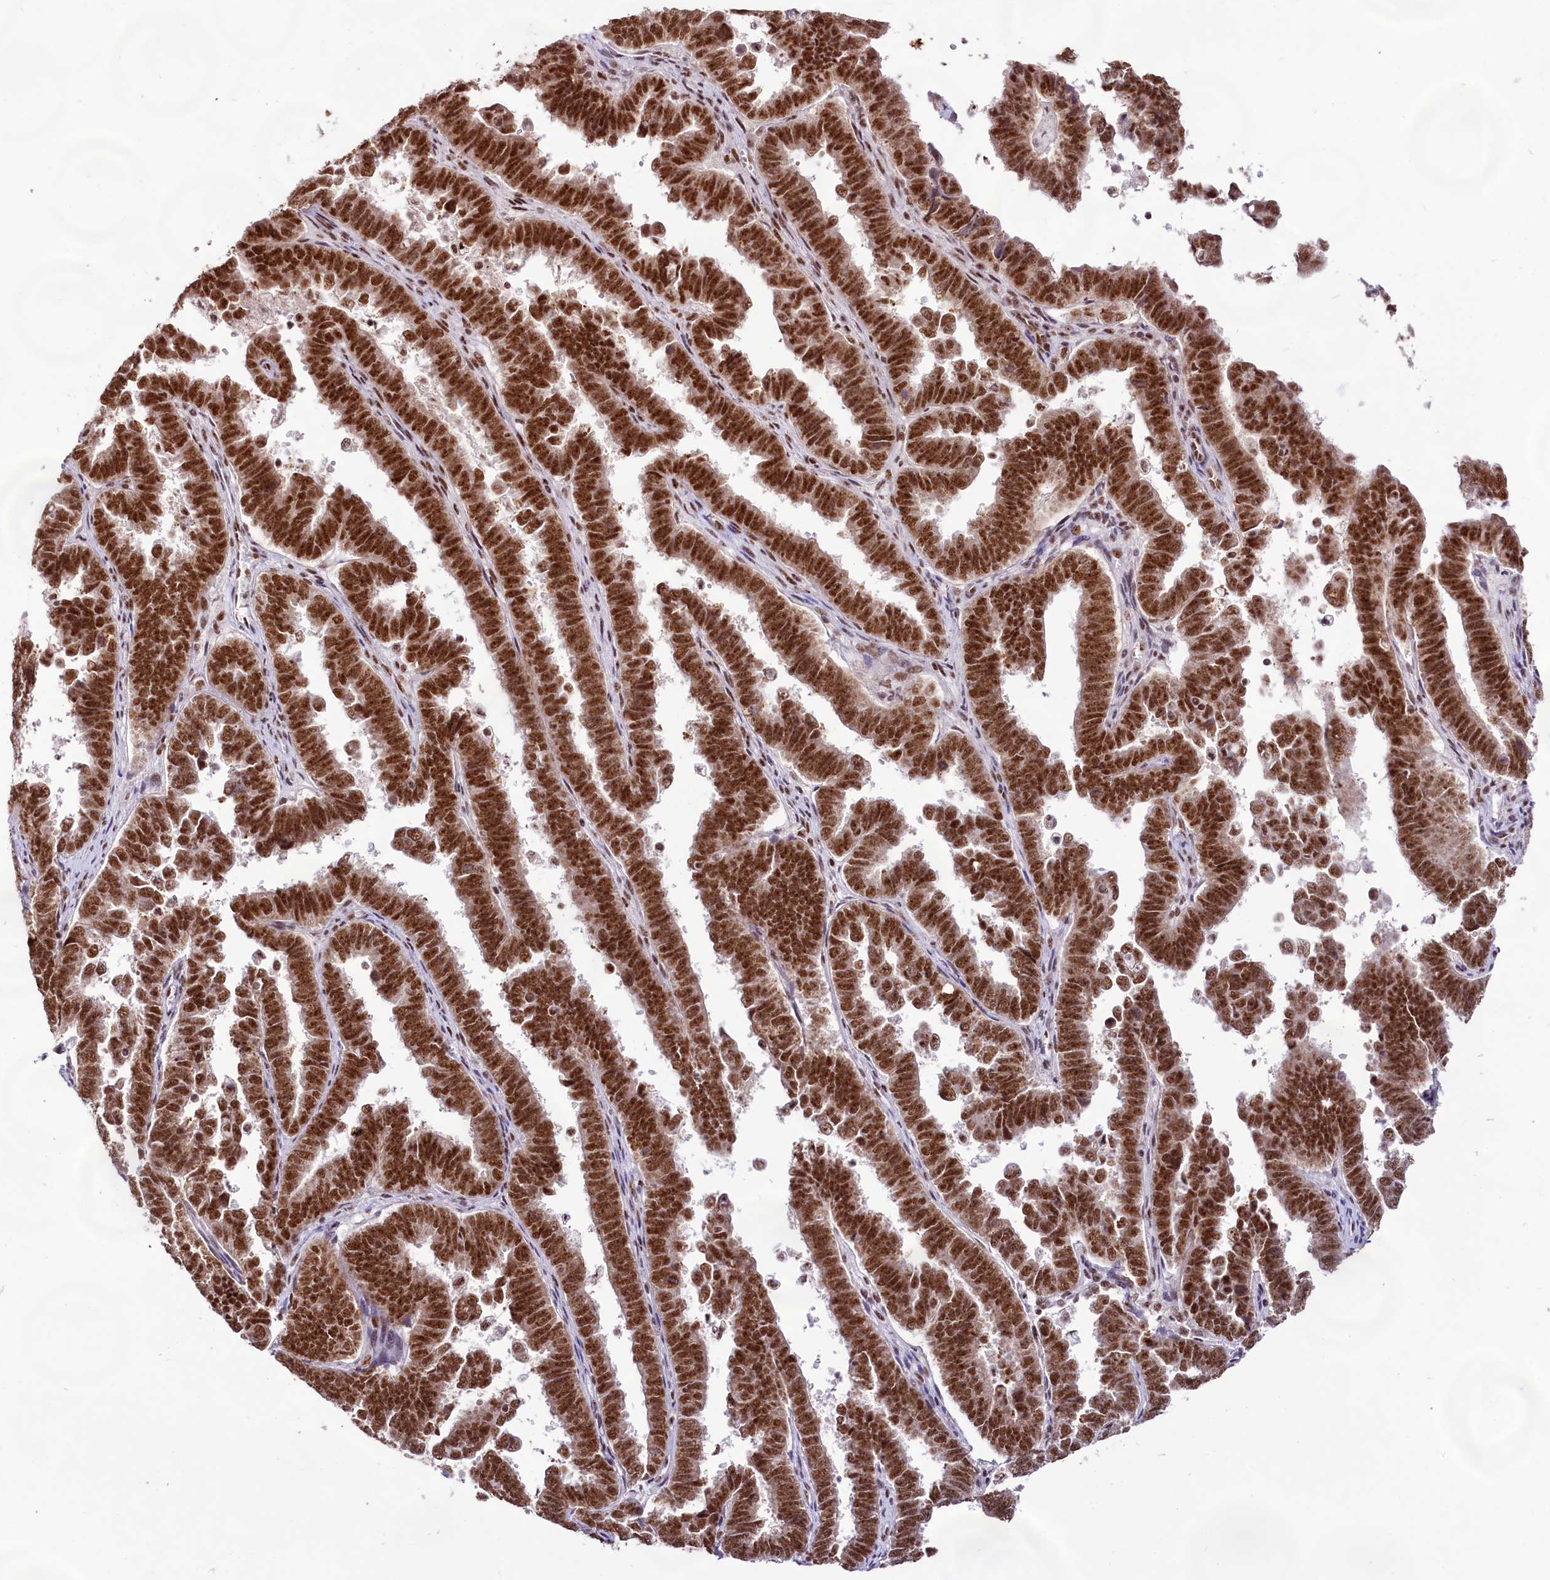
{"staining": {"intensity": "strong", "quantity": ">75%", "location": "nuclear"}, "tissue": "endometrial cancer", "cell_type": "Tumor cells", "image_type": "cancer", "snomed": [{"axis": "morphology", "description": "Adenocarcinoma, NOS"}, {"axis": "topography", "description": "Endometrium"}], "caption": "Endometrial cancer stained with a protein marker exhibits strong staining in tumor cells.", "gene": "HIRA", "patient": {"sex": "female", "age": 75}}